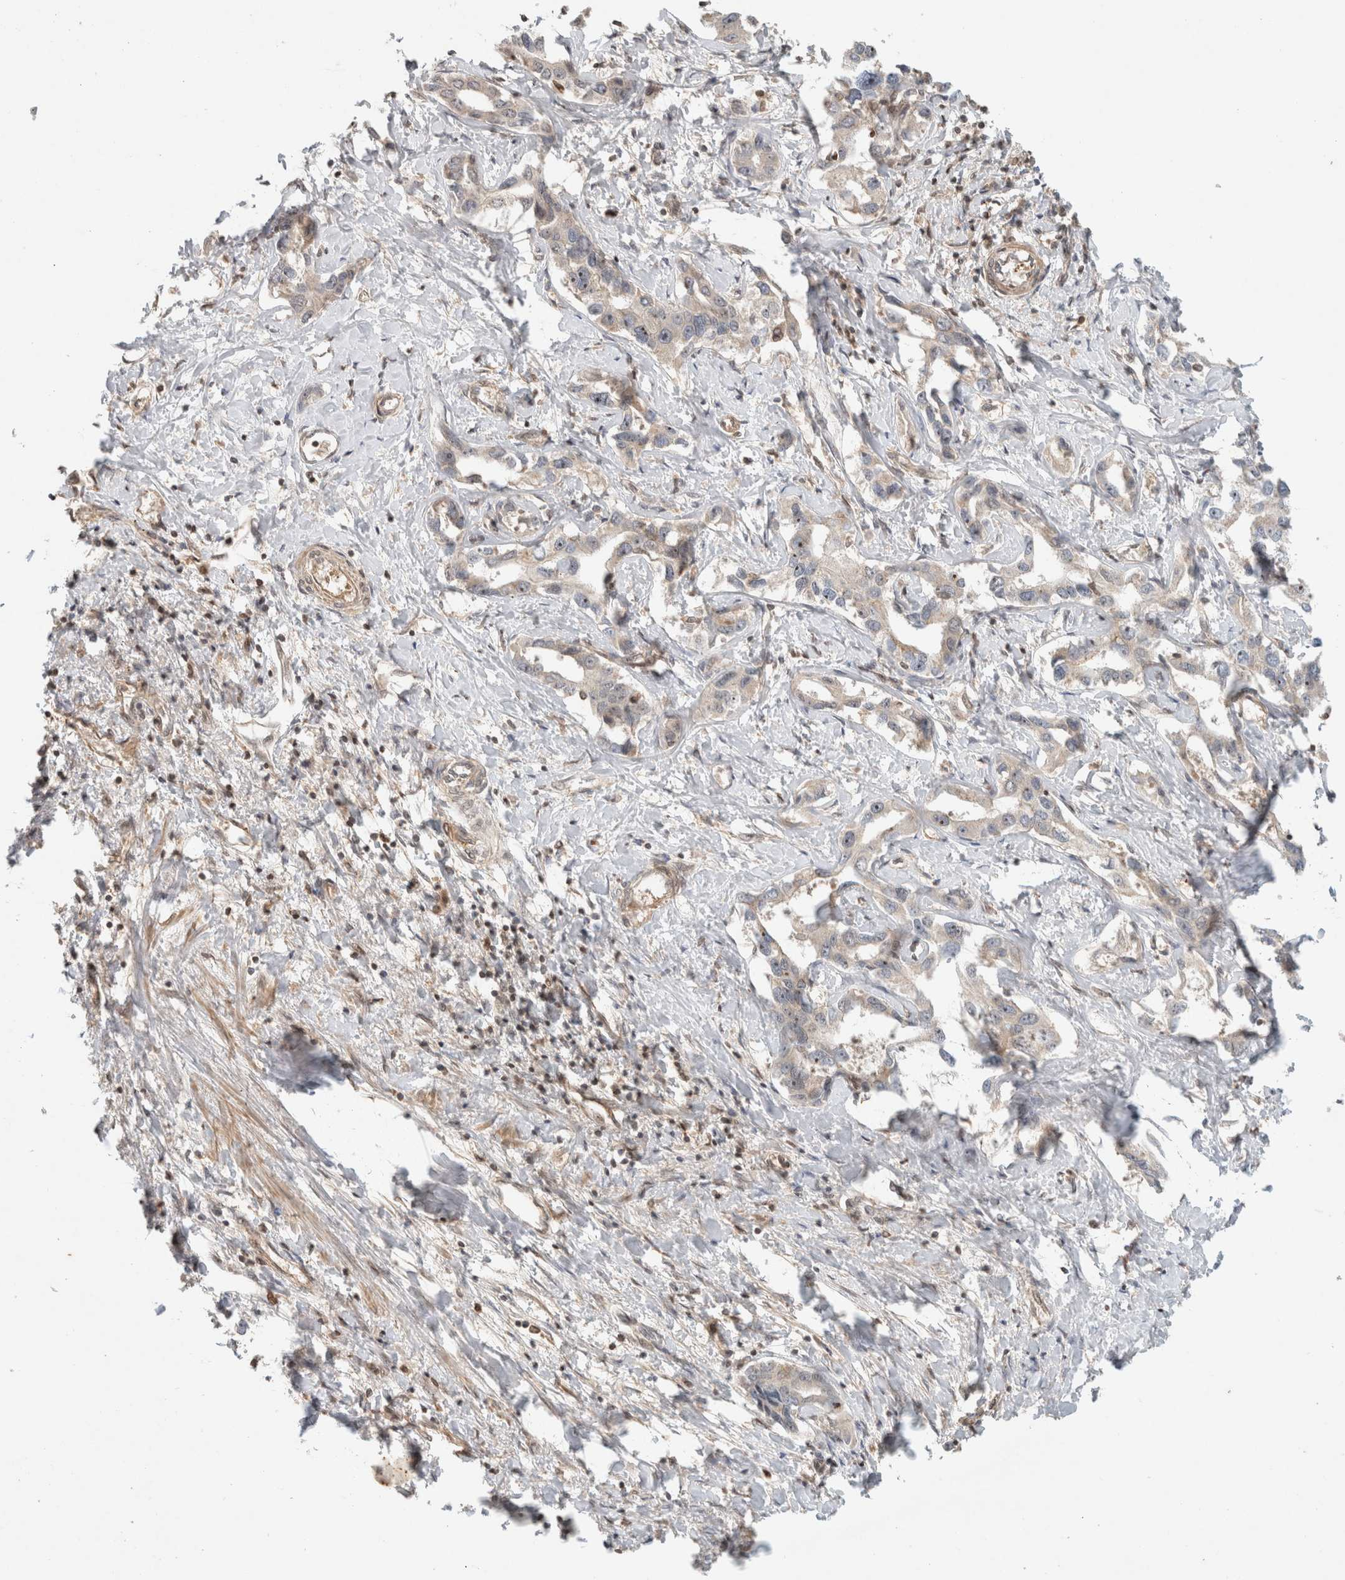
{"staining": {"intensity": "weak", "quantity": "<25%", "location": "cytoplasmic/membranous,nuclear"}, "tissue": "liver cancer", "cell_type": "Tumor cells", "image_type": "cancer", "snomed": [{"axis": "morphology", "description": "Cholangiocarcinoma"}, {"axis": "topography", "description": "Liver"}], "caption": "High power microscopy image of an immunohistochemistry micrograph of liver cancer, revealing no significant expression in tumor cells. (Stains: DAB immunohistochemistry with hematoxylin counter stain, Microscopy: brightfield microscopy at high magnification).", "gene": "CAAP1", "patient": {"sex": "male", "age": 59}}